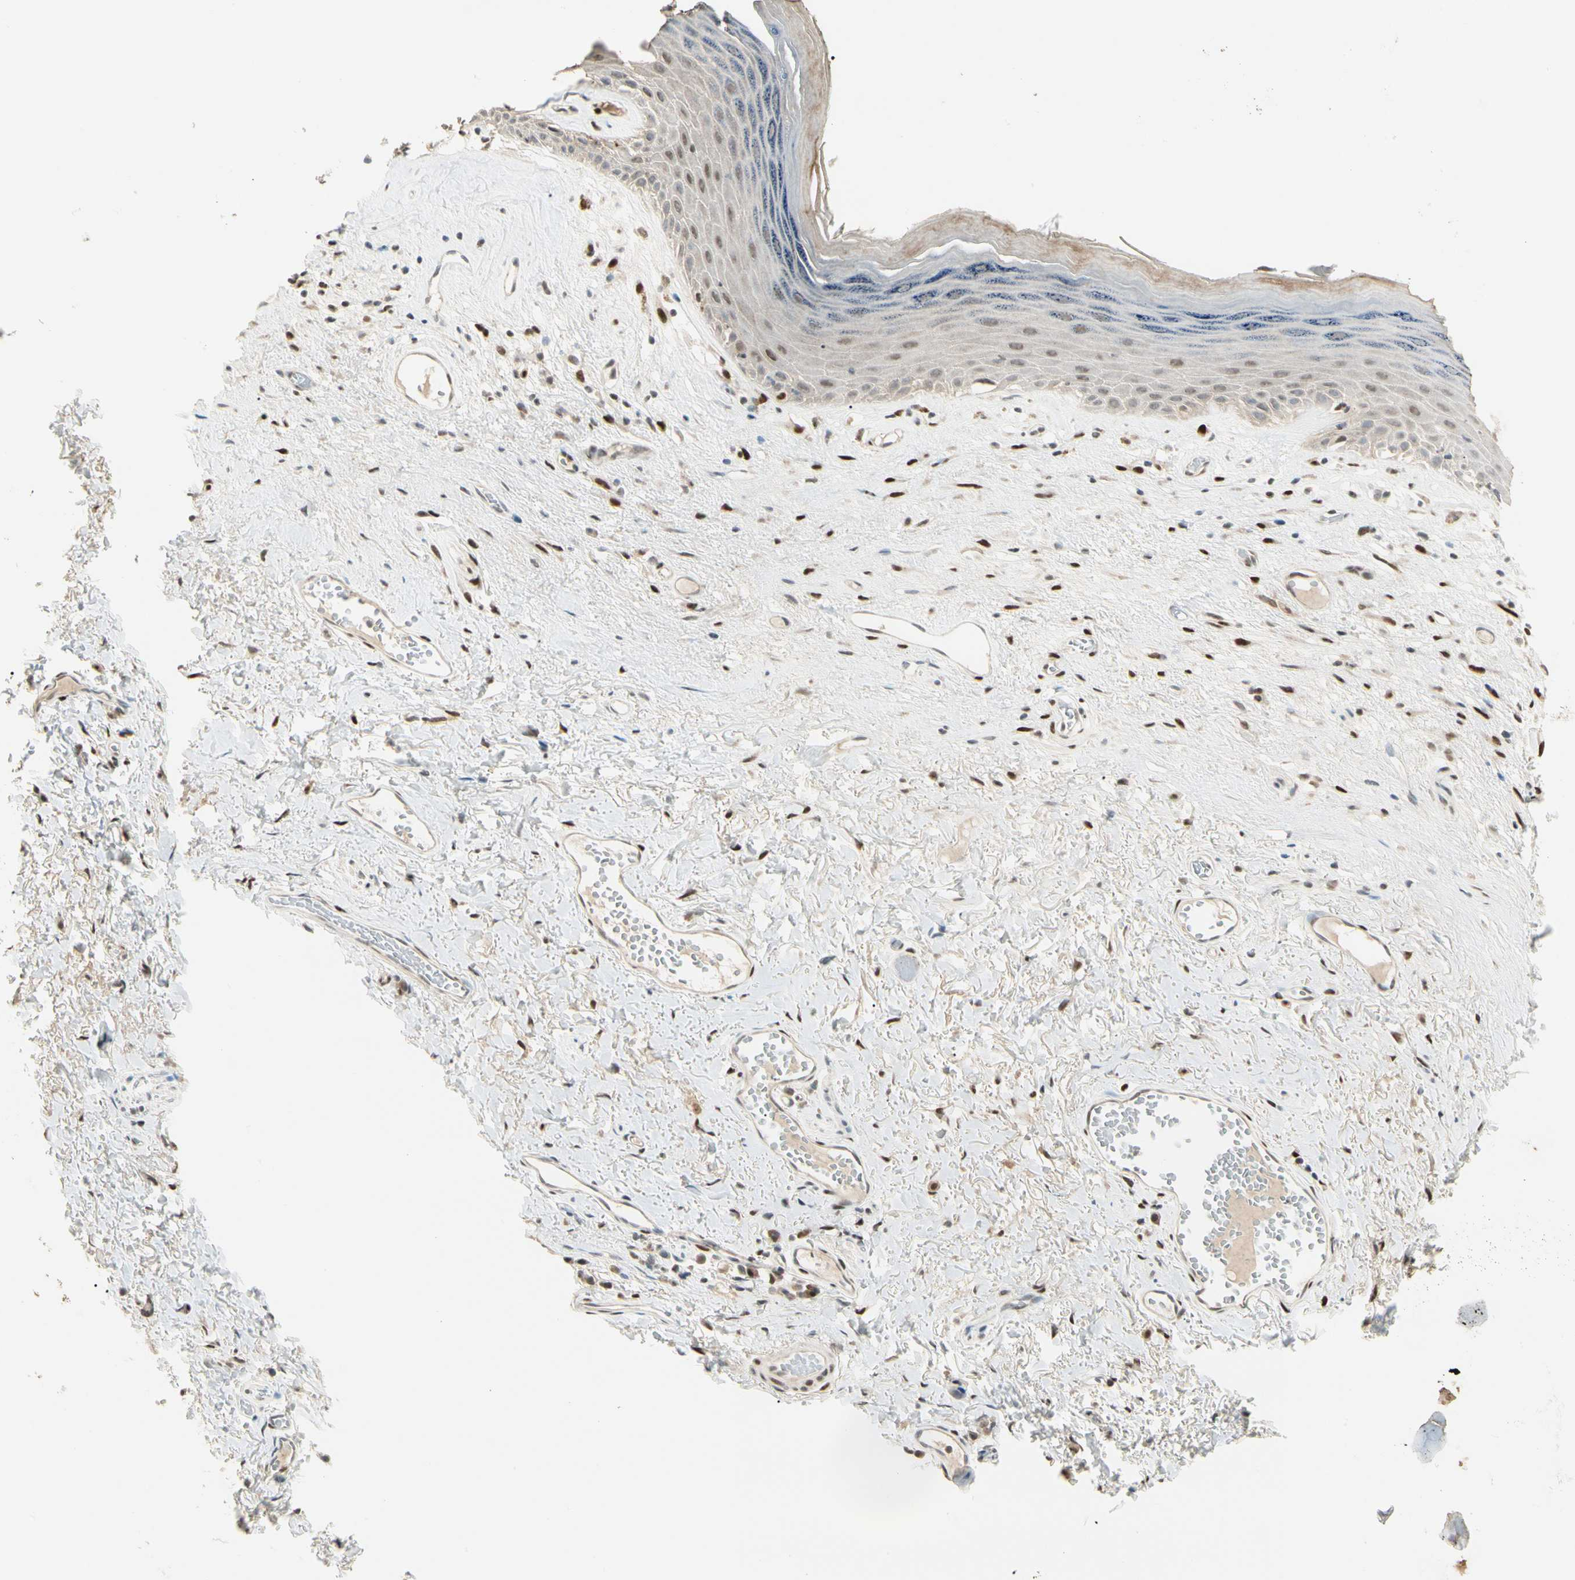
{"staining": {"intensity": "moderate", "quantity": ">75%", "location": "cytoplasmic/membranous,nuclear"}, "tissue": "skin", "cell_type": "Epidermal cells", "image_type": "normal", "snomed": [{"axis": "morphology", "description": "Normal tissue, NOS"}, {"axis": "morphology", "description": "Inflammation, NOS"}, {"axis": "topography", "description": "Vulva"}], "caption": "Brown immunohistochemical staining in unremarkable skin shows moderate cytoplasmic/membranous,nuclear expression in approximately >75% of epidermal cells. (Stains: DAB in brown, nuclei in blue, Microscopy: brightfield microscopy at high magnification).", "gene": "ATXN1", "patient": {"sex": "female", "age": 84}}